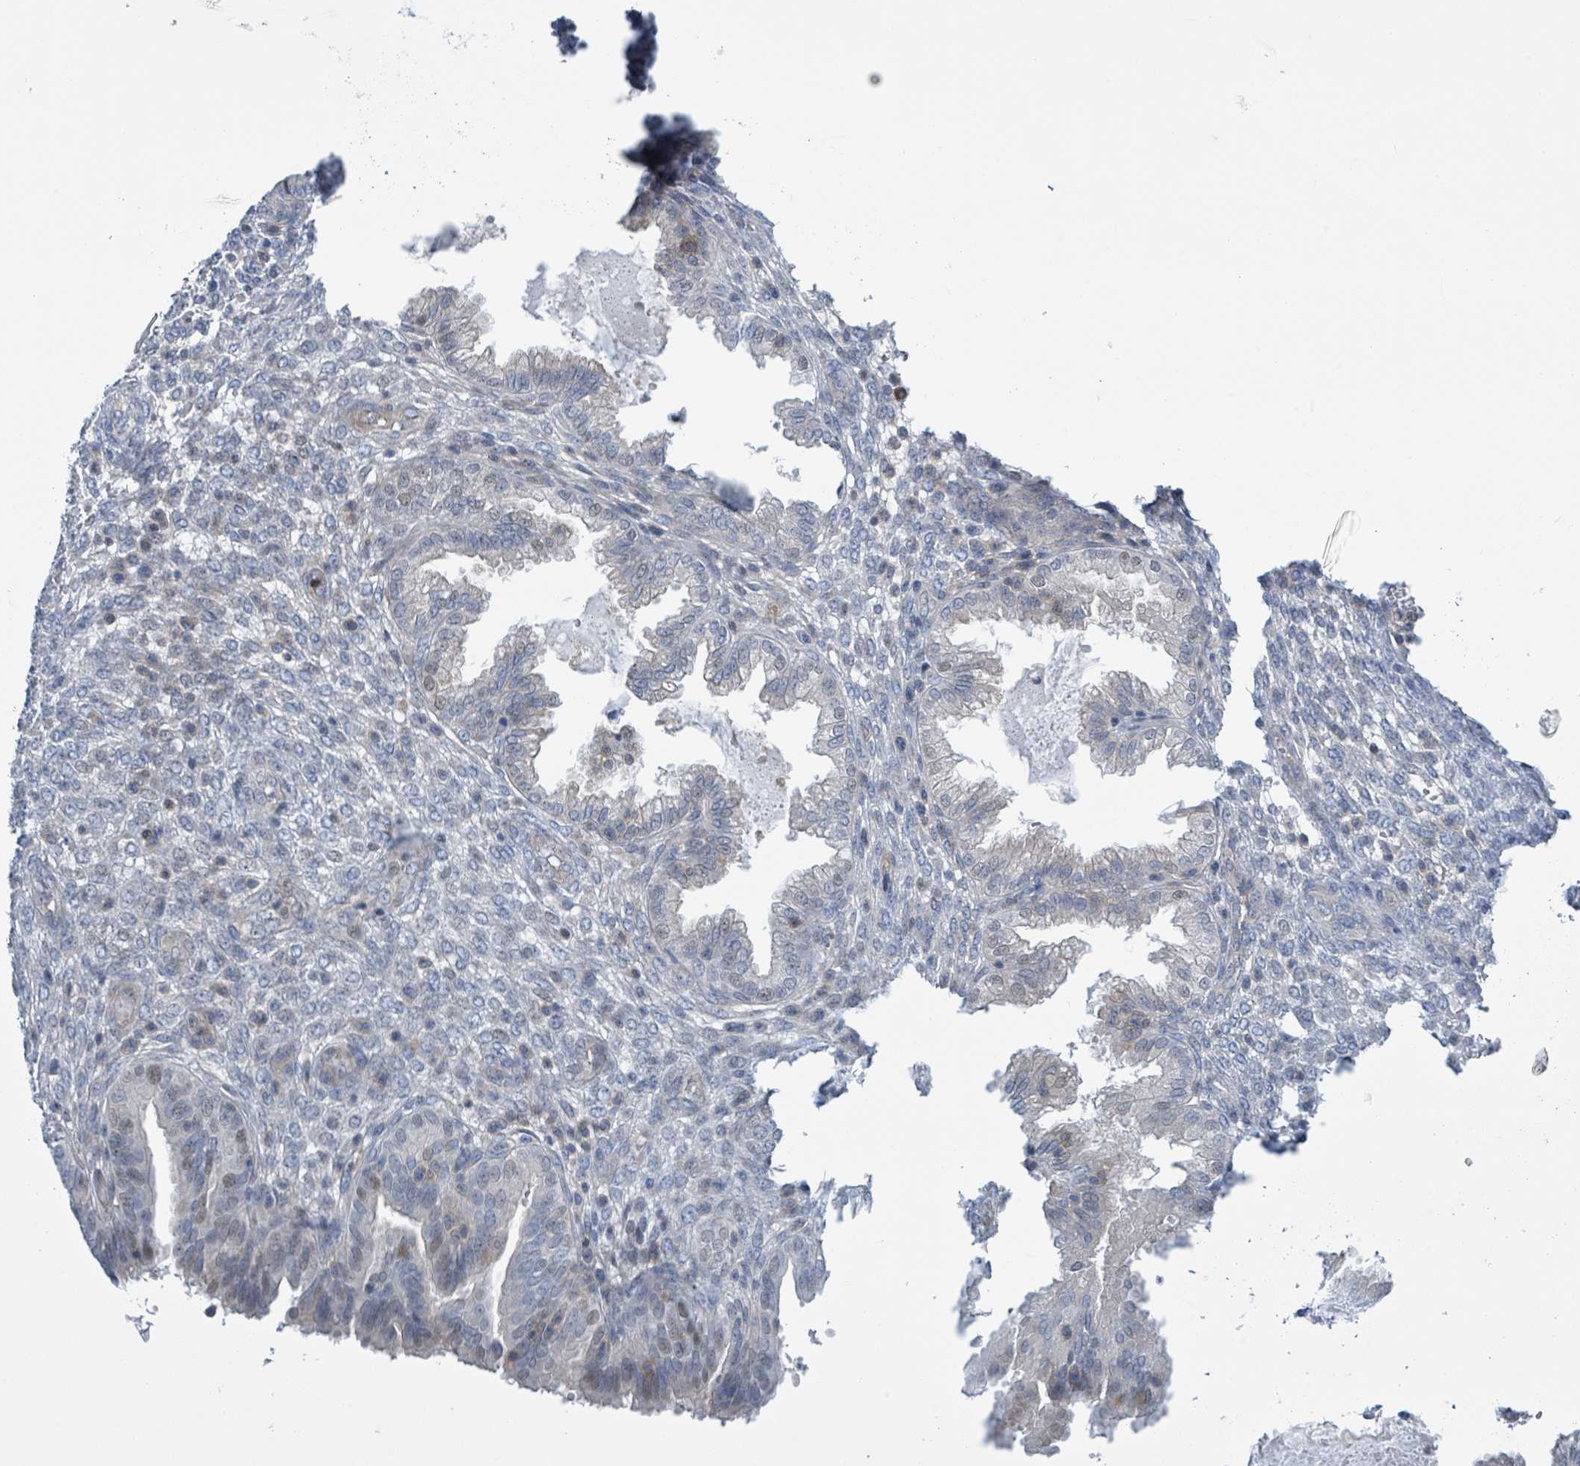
{"staining": {"intensity": "negative", "quantity": "none", "location": "none"}, "tissue": "endometrium", "cell_type": "Cells in endometrial stroma", "image_type": "normal", "snomed": [{"axis": "morphology", "description": "Normal tissue, NOS"}, {"axis": "topography", "description": "Endometrium"}], "caption": "Immunohistochemistry photomicrograph of unremarkable endometrium: human endometrium stained with DAB displays no significant protein positivity in cells in endometrial stroma. (Brightfield microscopy of DAB (3,3'-diaminobenzidine) immunohistochemistry at high magnification).", "gene": "DGKZ", "patient": {"sex": "female", "age": 33}}